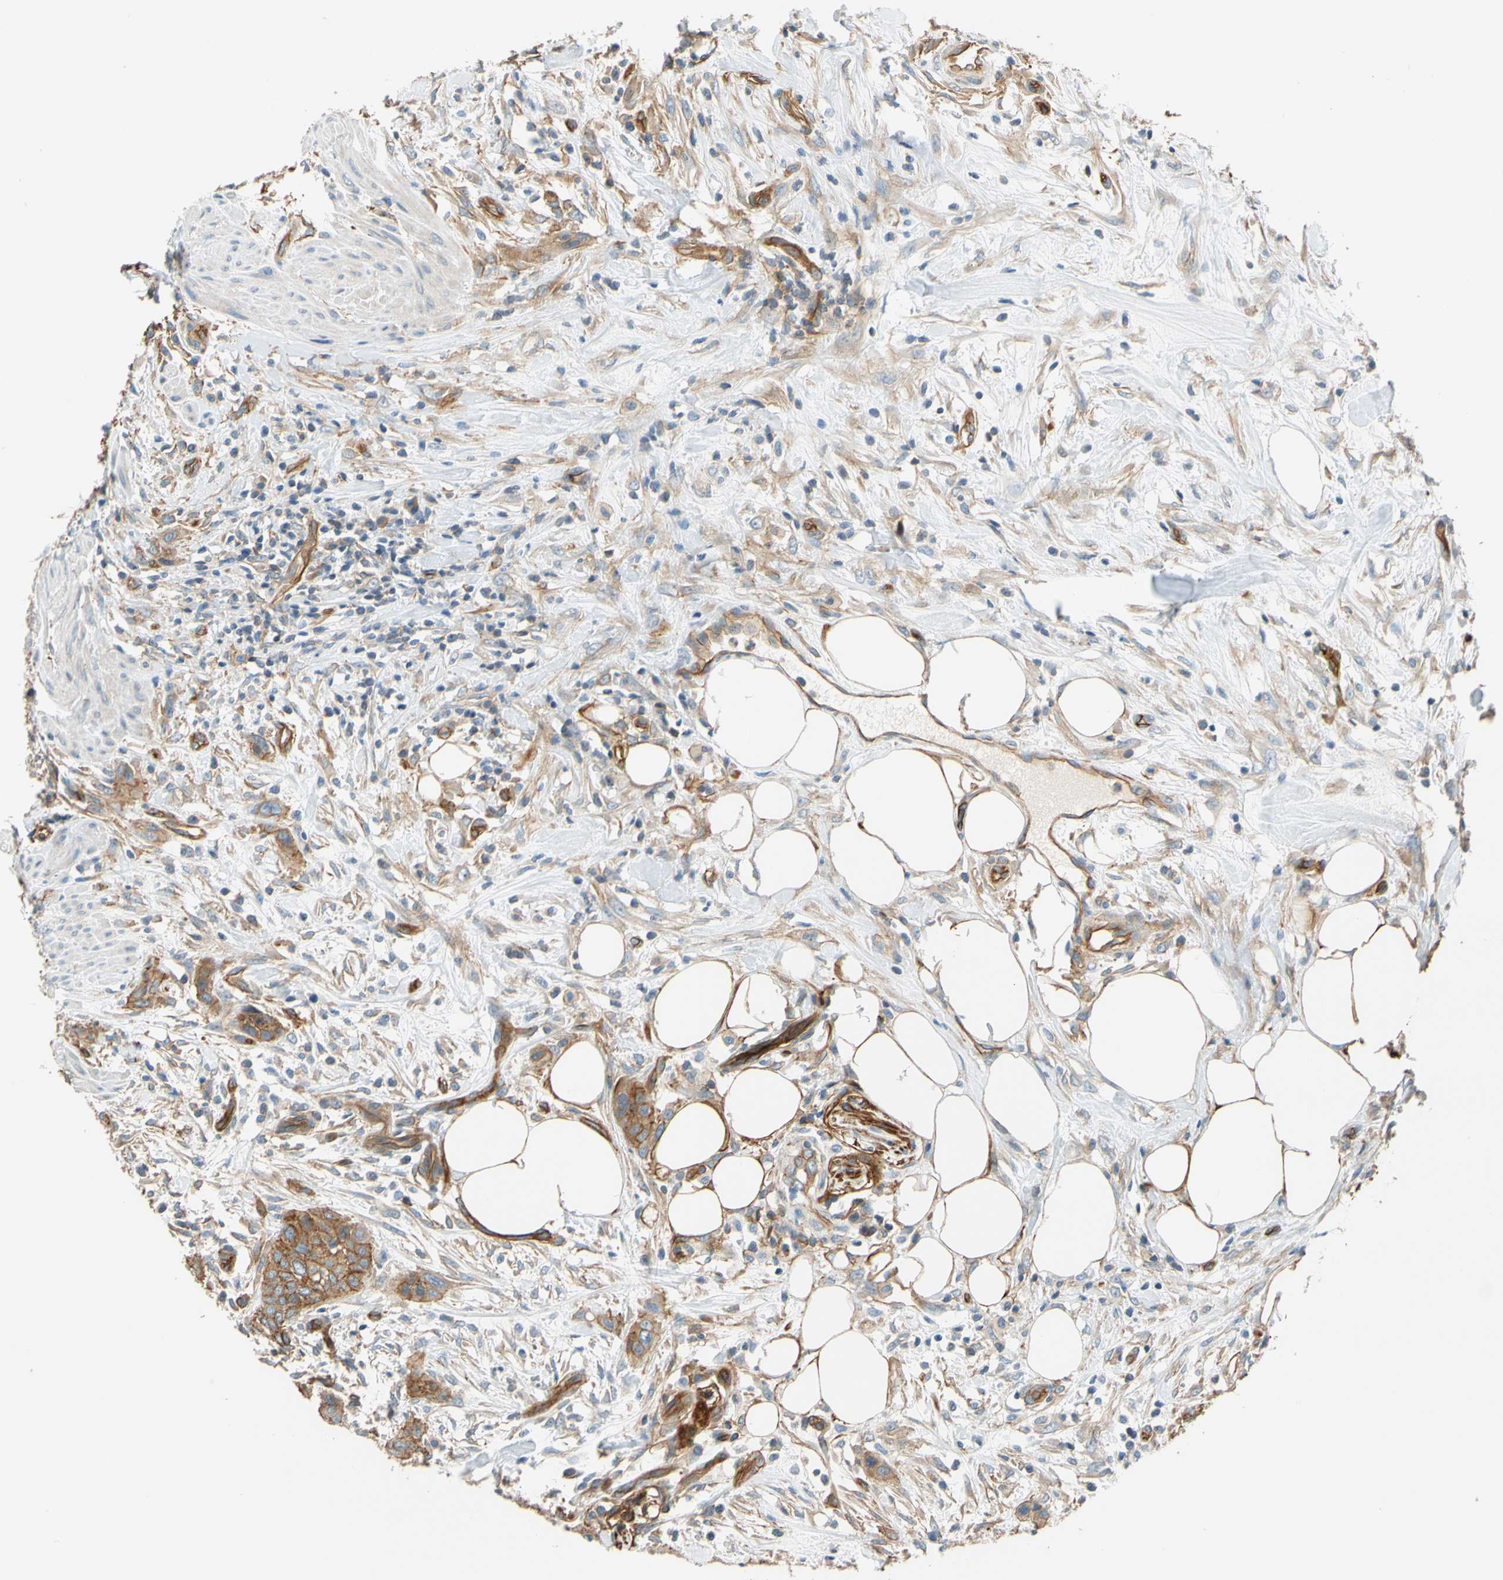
{"staining": {"intensity": "moderate", "quantity": "25%-75%", "location": "cytoplasmic/membranous"}, "tissue": "urothelial cancer", "cell_type": "Tumor cells", "image_type": "cancer", "snomed": [{"axis": "morphology", "description": "Urothelial carcinoma, High grade"}, {"axis": "topography", "description": "Urinary bladder"}], "caption": "Urothelial carcinoma (high-grade) stained for a protein reveals moderate cytoplasmic/membranous positivity in tumor cells.", "gene": "SPTAN1", "patient": {"sex": "male", "age": 35}}